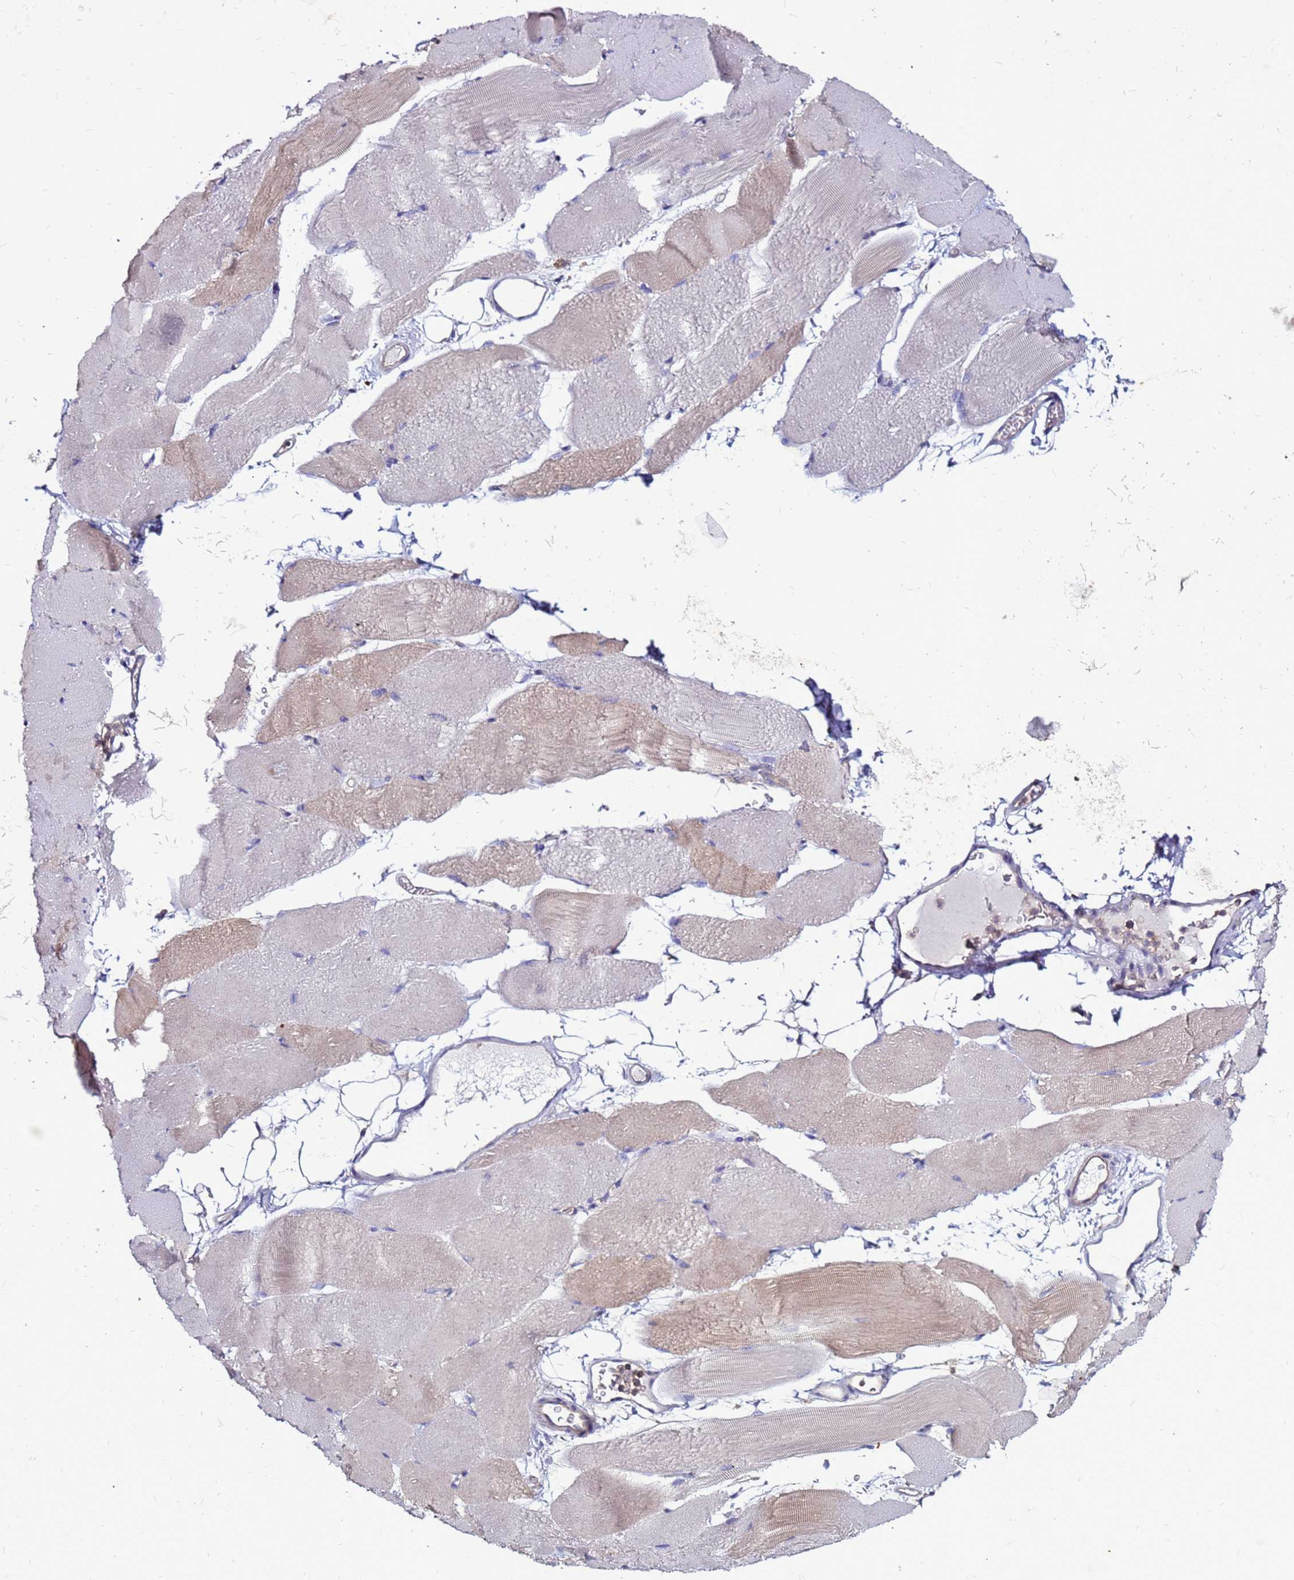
{"staining": {"intensity": "weak", "quantity": "25%-75%", "location": "cytoplasmic/membranous"}, "tissue": "skeletal muscle", "cell_type": "Myocytes", "image_type": "normal", "snomed": [{"axis": "morphology", "description": "Normal tissue, NOS"}, {"axis": "topography", "description": "Skeletal muscle"}, {"axis": "topography", "description": "Parathyroid gland"}], "caption": "Protein staining shows weak cytoplasmic/membranous staining in approximately 25%-75% of myocytes in normal skeletal muscle. (DAB = brown stain, brightfield microscopy at high magnification).", "gene": "NRN1L", "patient": {"sex": "female", "age": 37}}